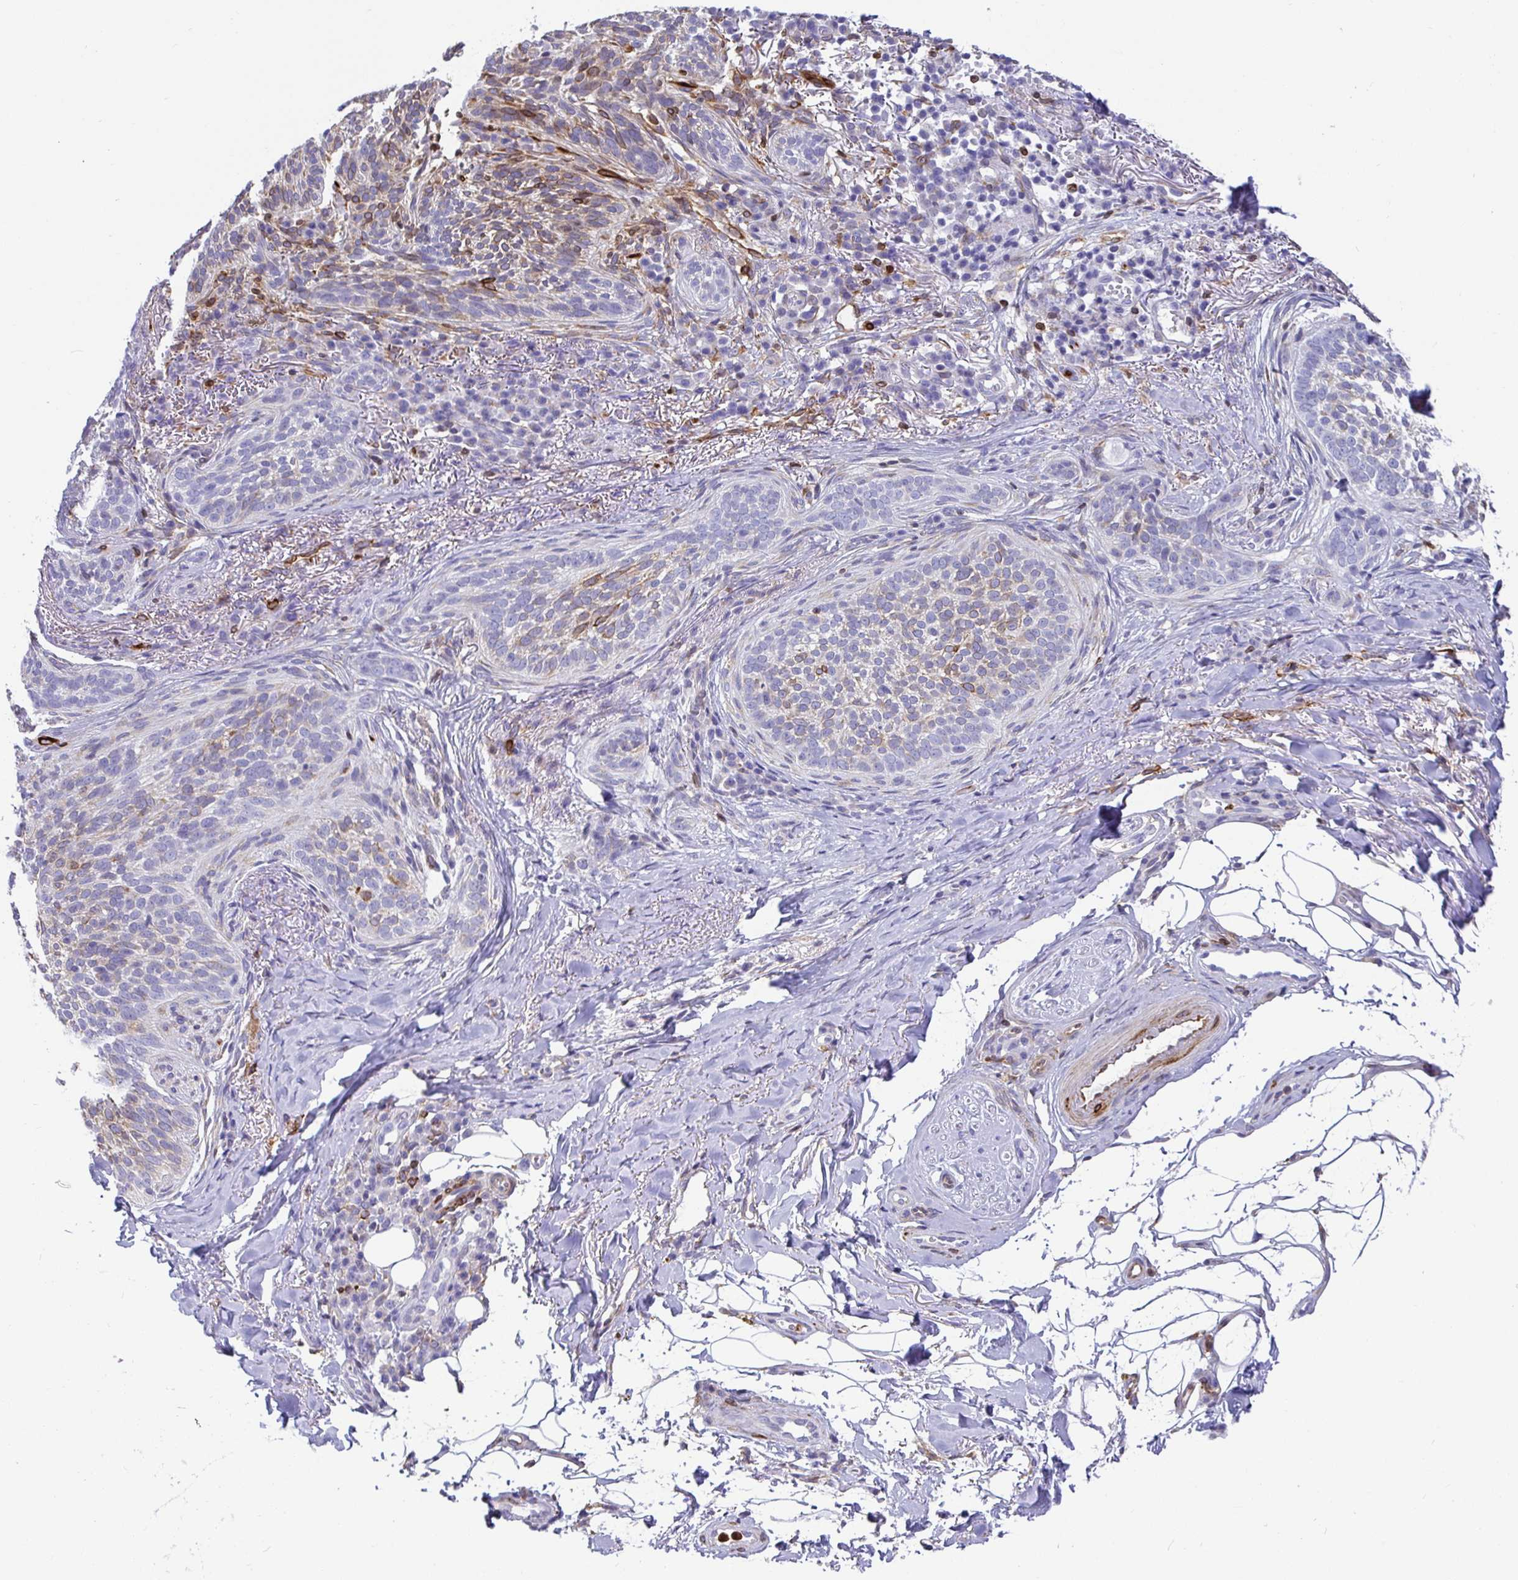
{"staining": {"intensity": "moderate", "quantity": "<25%", "location": "cytoplasmic/membranous"}, "tissue": "skin cancer", "cell_type": "Tumor cells", "image_type": "cancer", "snomed": [{"axis": "morphology", "description": "Basal cell carcinoma"}, {"axis": "topography", "description": "Skin"}, {"axis": "topography", "description": "Skin of head"}], "caption": "Moderate cytoplasmic/membranous protein staining is identified in about <25% of tumor cells in skin cancer (basal cell carcinoma).", "gene": "TP53I11", "patient": {"sex": "male", "age": 62}}